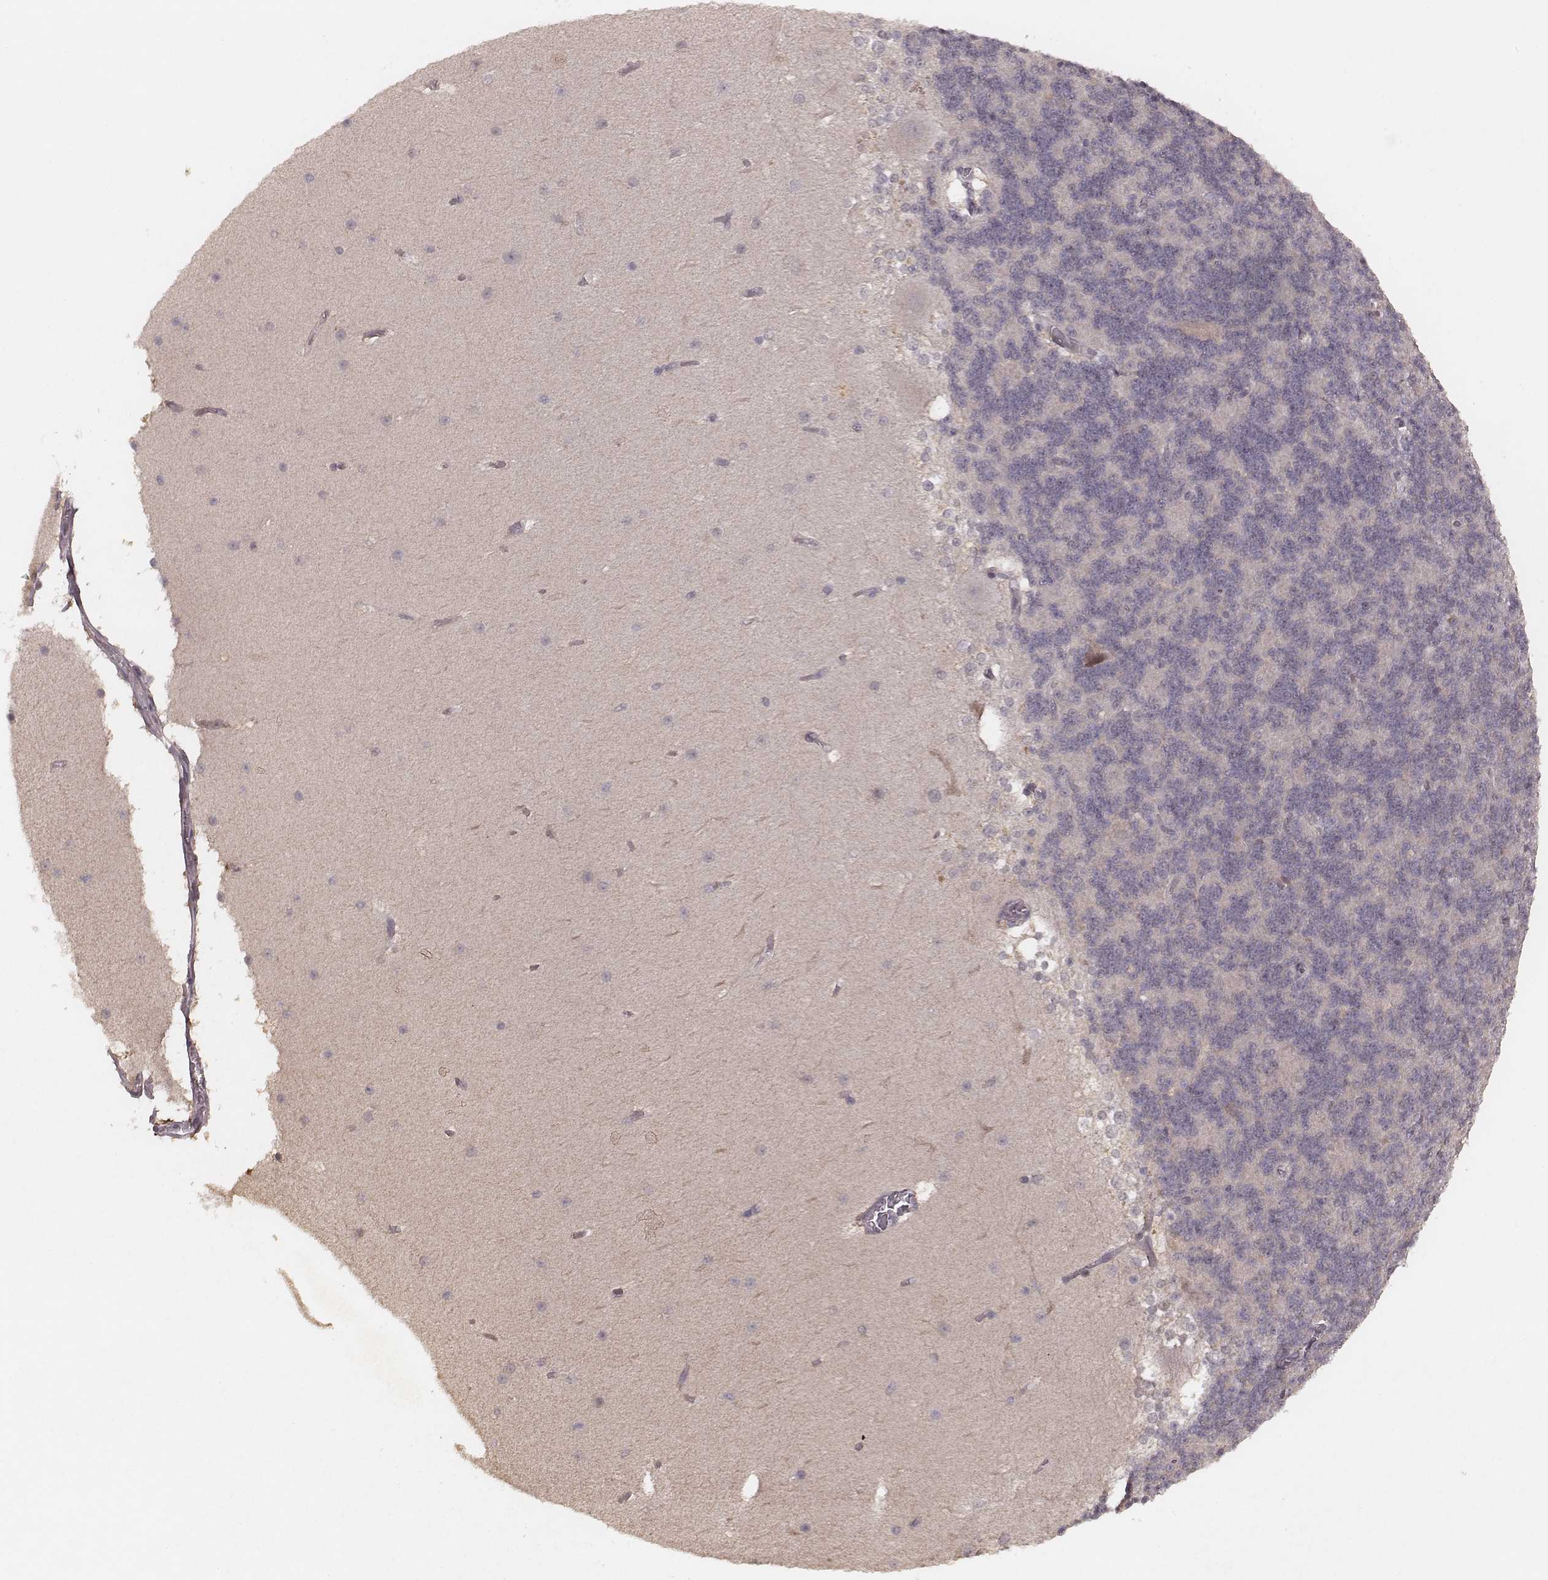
{"staining": {"intensity": "negative", "quantity": "none", "location": "none"}, "tissue": "cerebellum", "cell_type": "Cells in granular layer", "image_type": "normal", "snomed": [{"axis": "morphology", "description": "Normal tissue, NOS"}, {"axis": "topography", "description": "Cerebellum"}], "caption": "Photomicrograph shows no significant protein staining in cells in granular layer of benign cerebellum.", "gene": "FAM13B", "patient": {"sex": "female", "age": 19}}